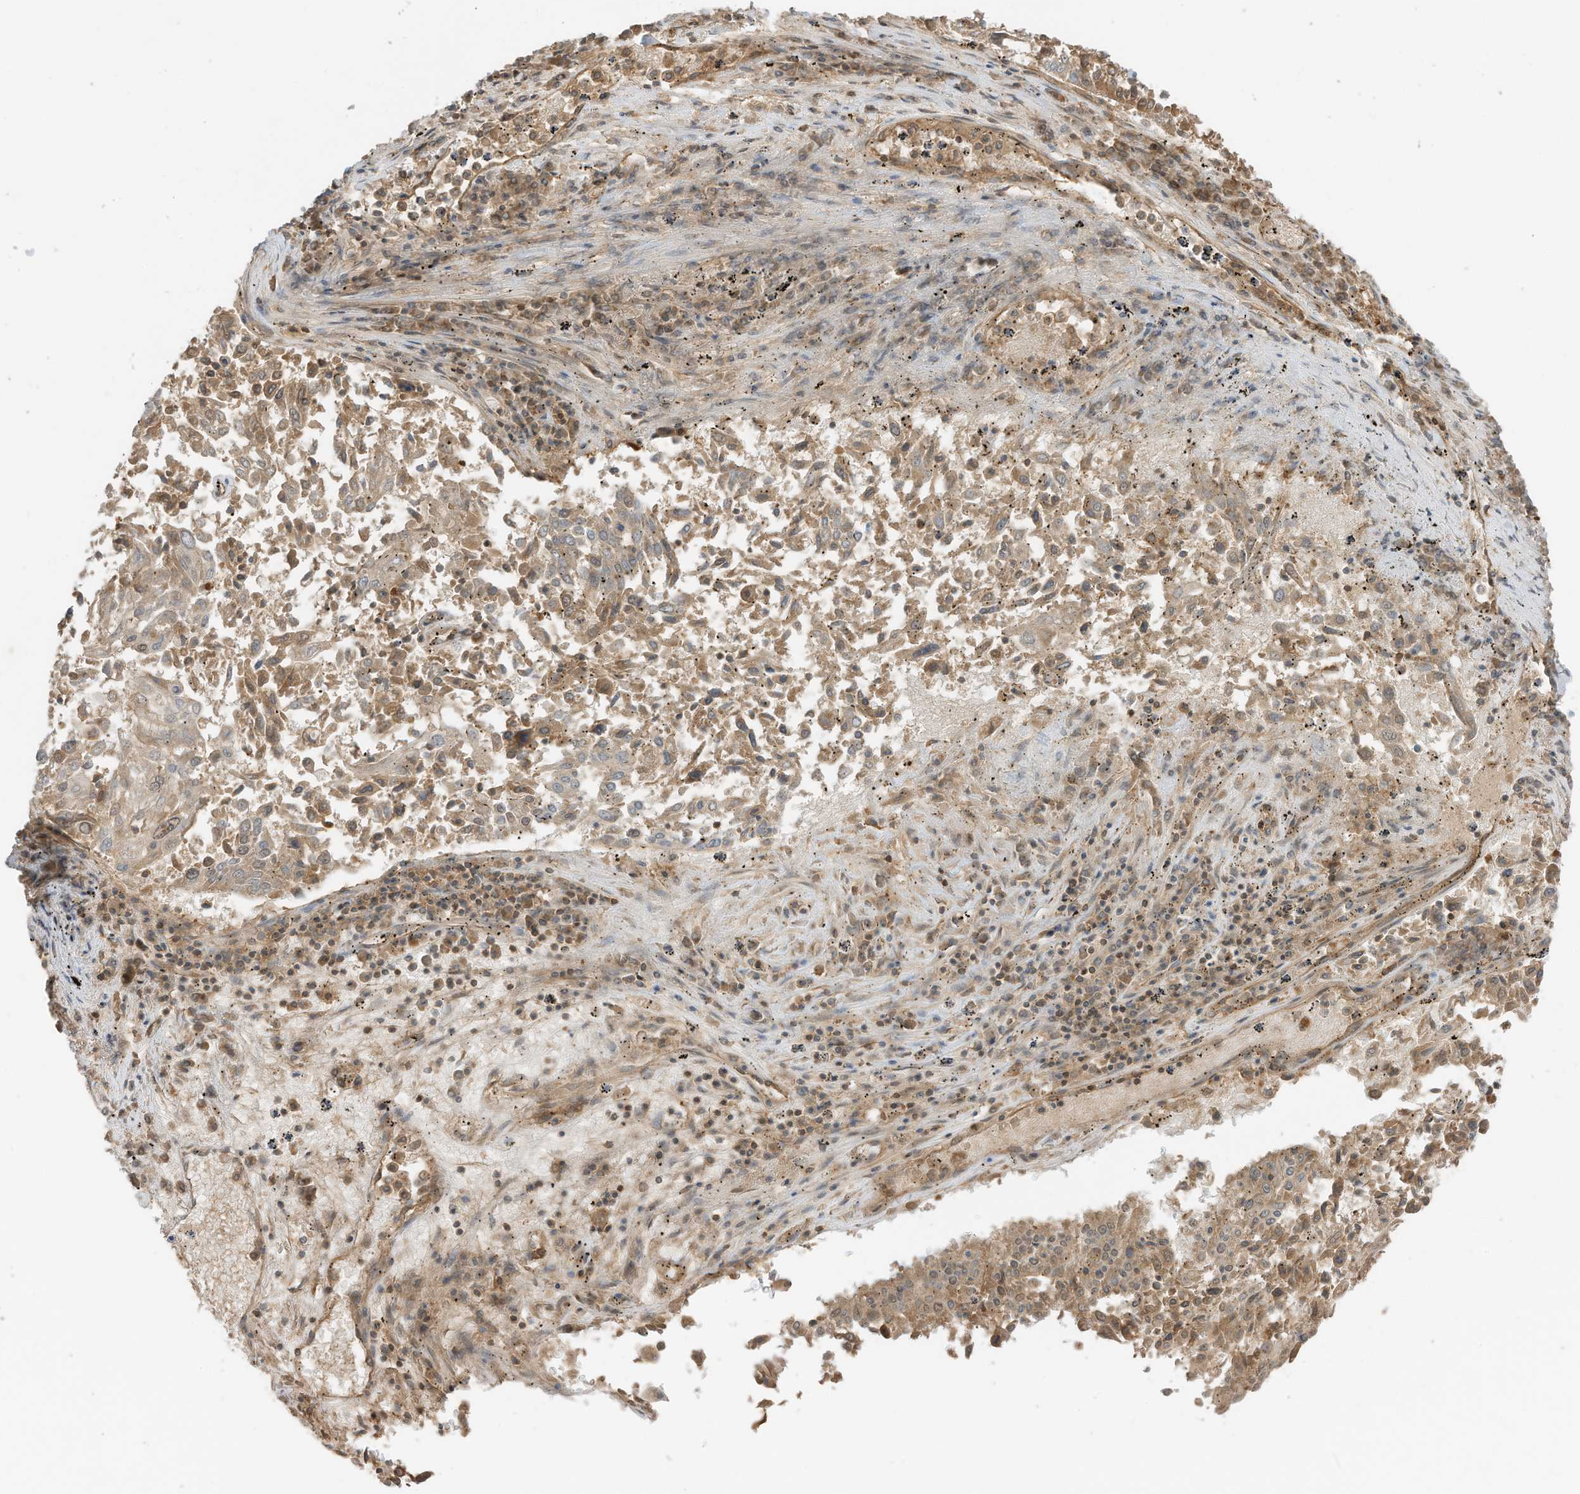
{"staining": {"intensity": "moderate", "quantity": ">75%", "location": "cytoplasmic/membranous"}, "tissue": "lung cancer", "cell_type": "Tumor cells", "image_type": "cancer", "snomed": [{"axis": "morphology", "description": "Squamous cell carcinoma, NOS"}, {"axis": "topography", "description": "Lung"}], "caption": "Protein staining of squamous cell carcinoma (lung) tissue shows moderate cytoplasmic/membranous positivity in about >75% of tumor cells.", "gene": "SLC25A12", "patient": {"sex": "male", "age": 65}}